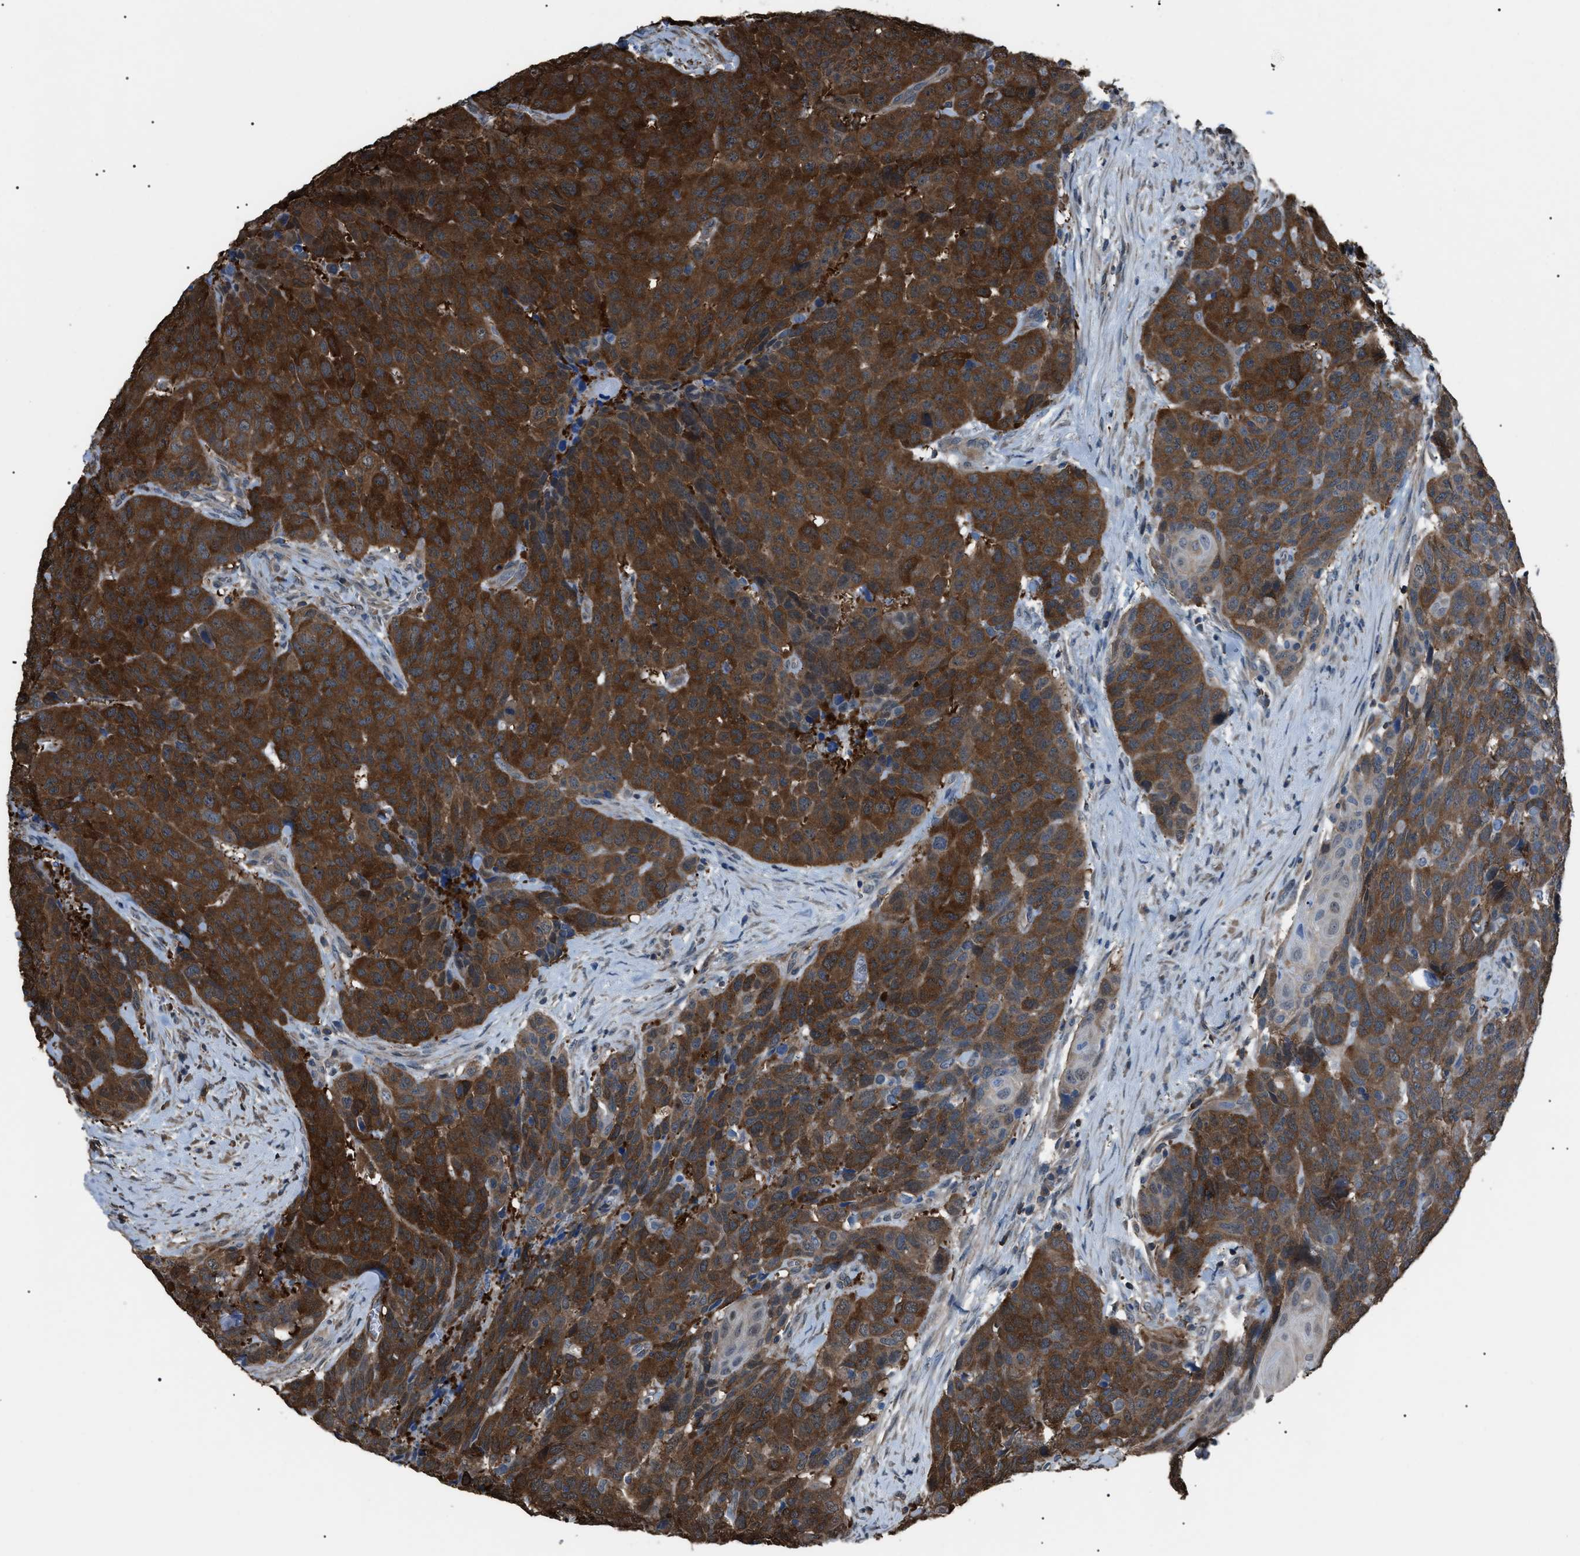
{"staining": {"intensity": "strong", "quantity": ">75%", "location": "cytoplasmic/membranous"}, "tissue": "head and neck cancer", "cell_type": "Tumor cells", "image_type": "cancer", "snomed": [{"axis": "morphology", "description": "Squamous cell carcinoma, NOS"}, {"axis": "topography", "description": "Head-Neck"}], "caption": "High-magnification brightfield microscopy of squamous cell carcinoma (head and neck) stained with DAB (brown) and counterstained with hematoxylin (blue). tumor cells exhibit strong cytoplasmic/membranous expression is appreciated in approximately>75% of cells.", "gene": "PDCD5", "patient": {"sex": "male", "age": 66}}